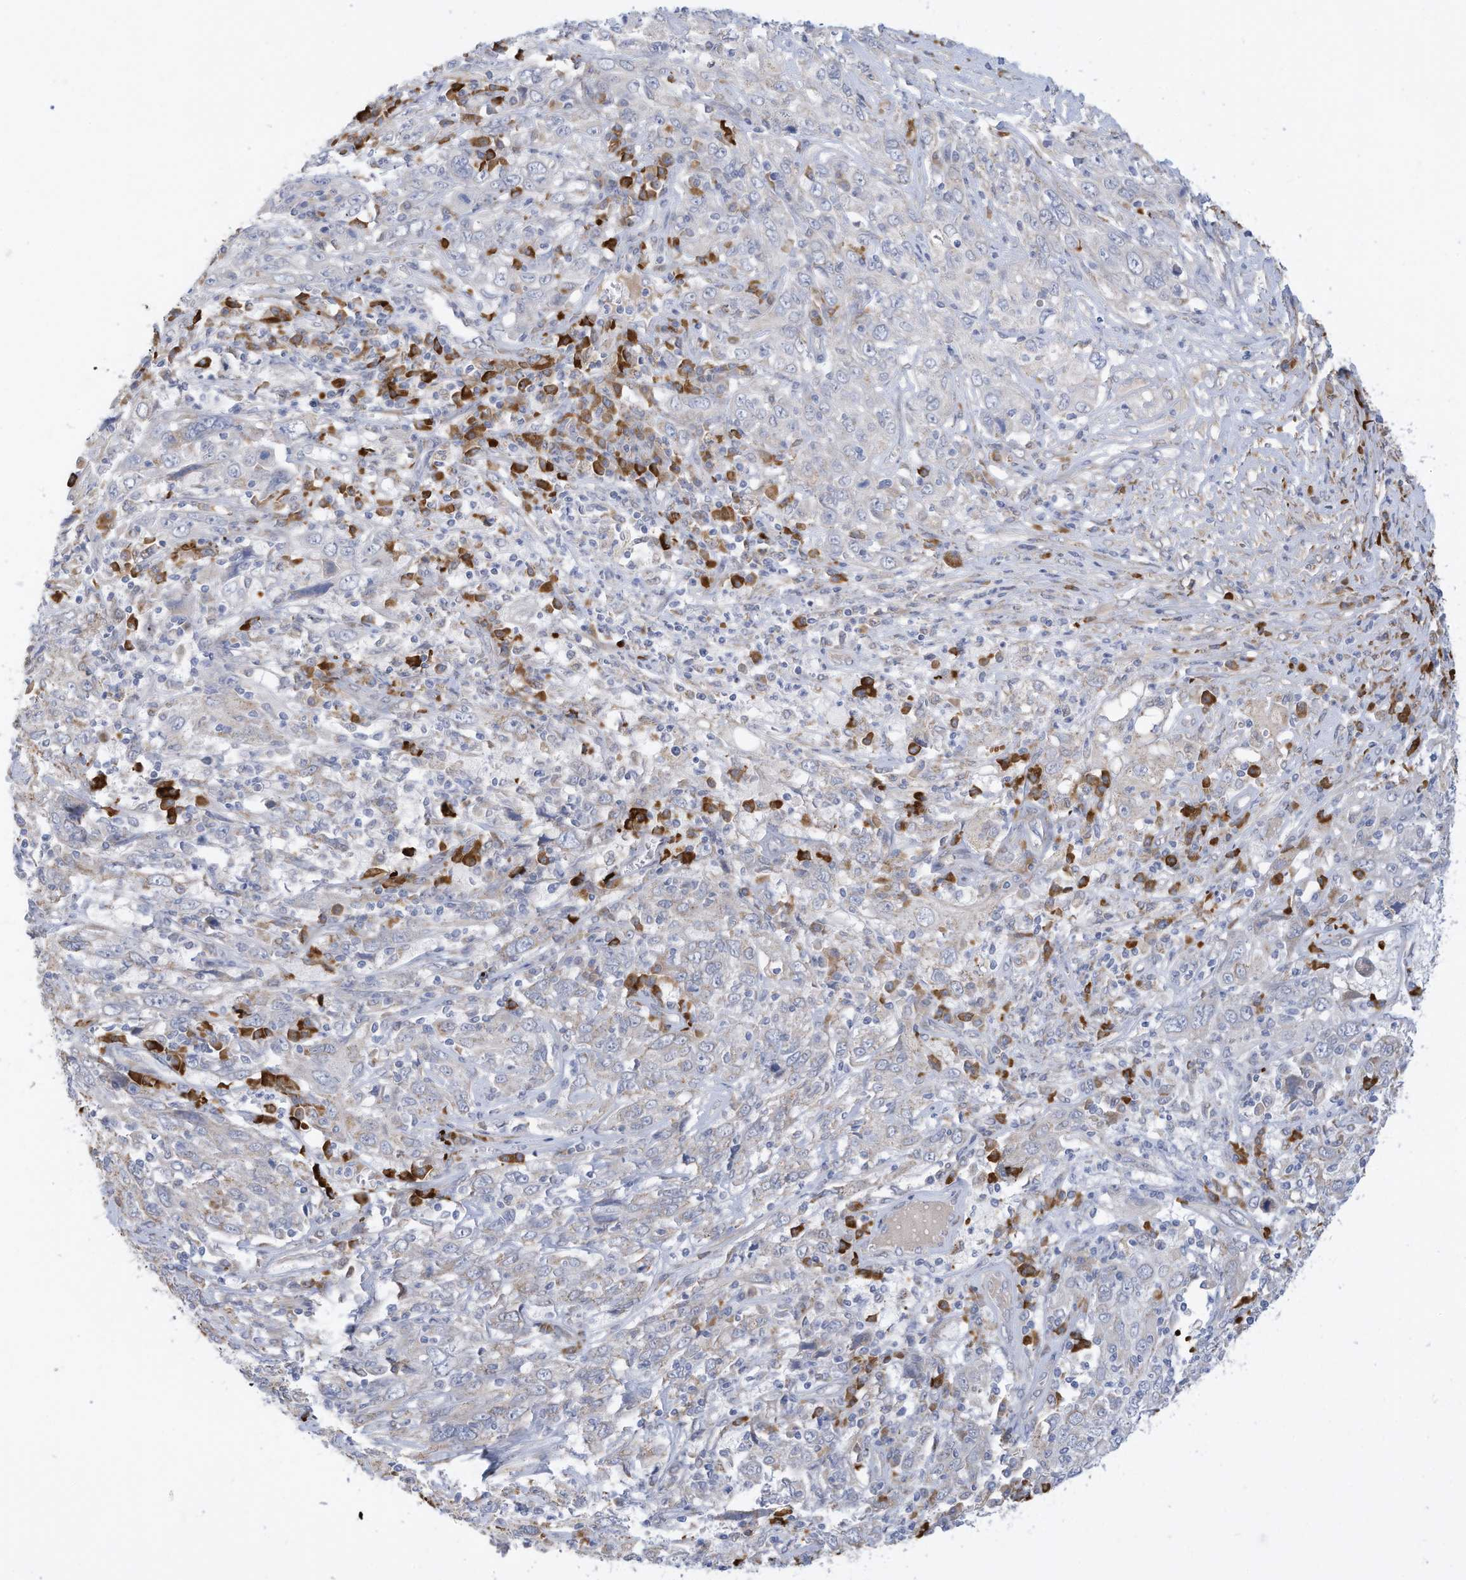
{"staining": {"intensity": "negative", "quantity": "none", "location": "none"}, "tissue": "cervical cancer", "cell_type": "Tumor cells", "image_type": "cancer", "snomed": [{"axis": "morphology", "description": "Squamous cell carcinoma, NOS"}, {"axis": "topography", "description": "Cervix"}], "caption": "Tumor cells show no significant positivity in squamous cell carcinoma (cervical).", "gene": "ZNF292", "patient": {"sex": "female", "age": 46}}